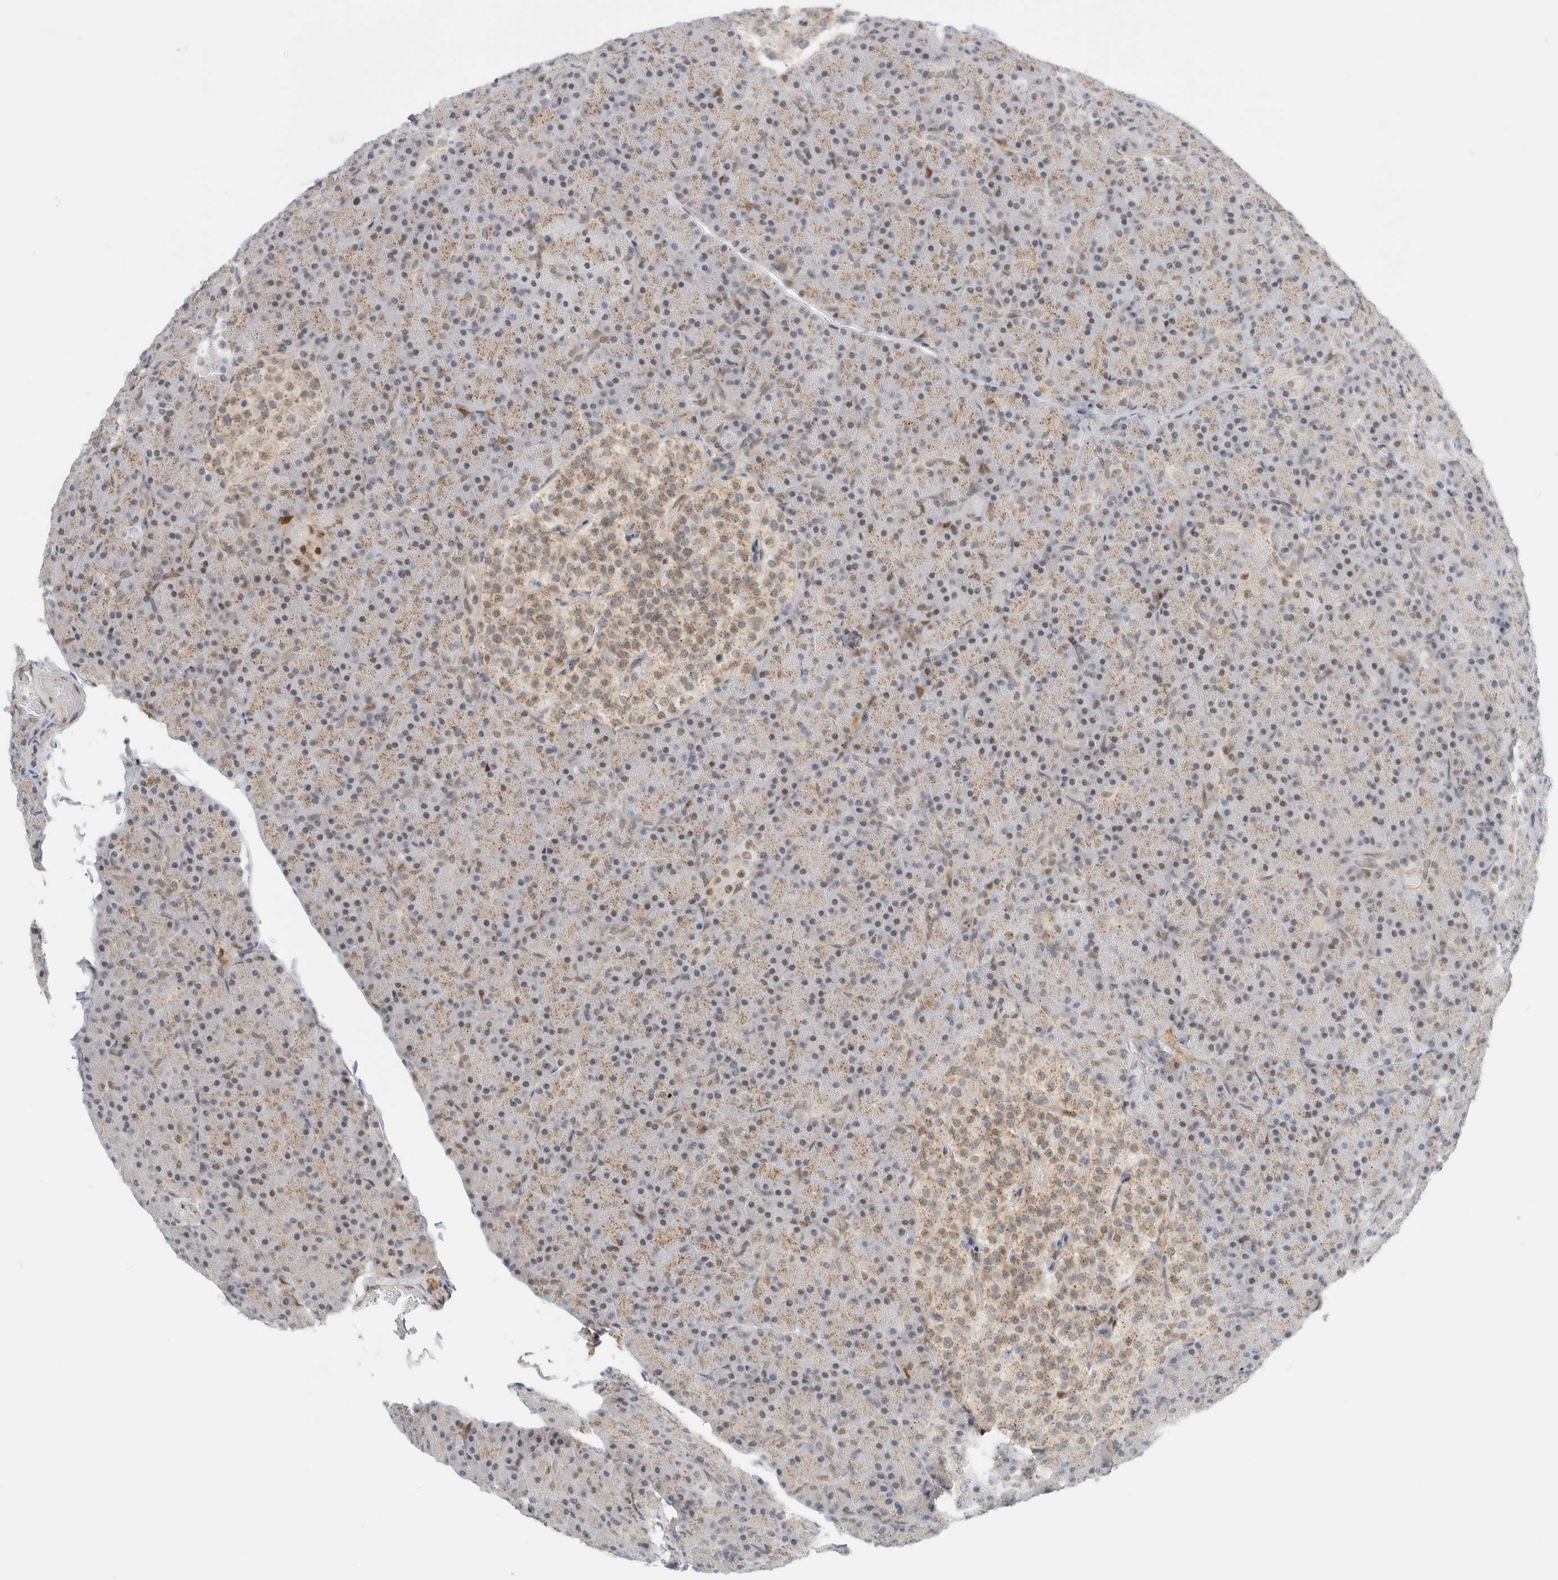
{"staining": {"intensity": "weak", "quantity": "25%-75%", "location": "cytoplasmic/membranous"}, "tissue": "pancreas", "cell_type": "Exocrine glandular cells", "image_type": "normal", "snomed": [{"axis": "morphology", "description": "Normal tissue, NOS"}, {"axis": "topography", "description": "Pancreas"}], "caption": "An immunohistochemistry image of benign tissue is shown. Protein staining in brown shows weak cytoplasmic/membranous positivity in pancreas within exocrine glandular cells.", "gene": "TFE3", "patient": {"sex": "female", "age": 43}}